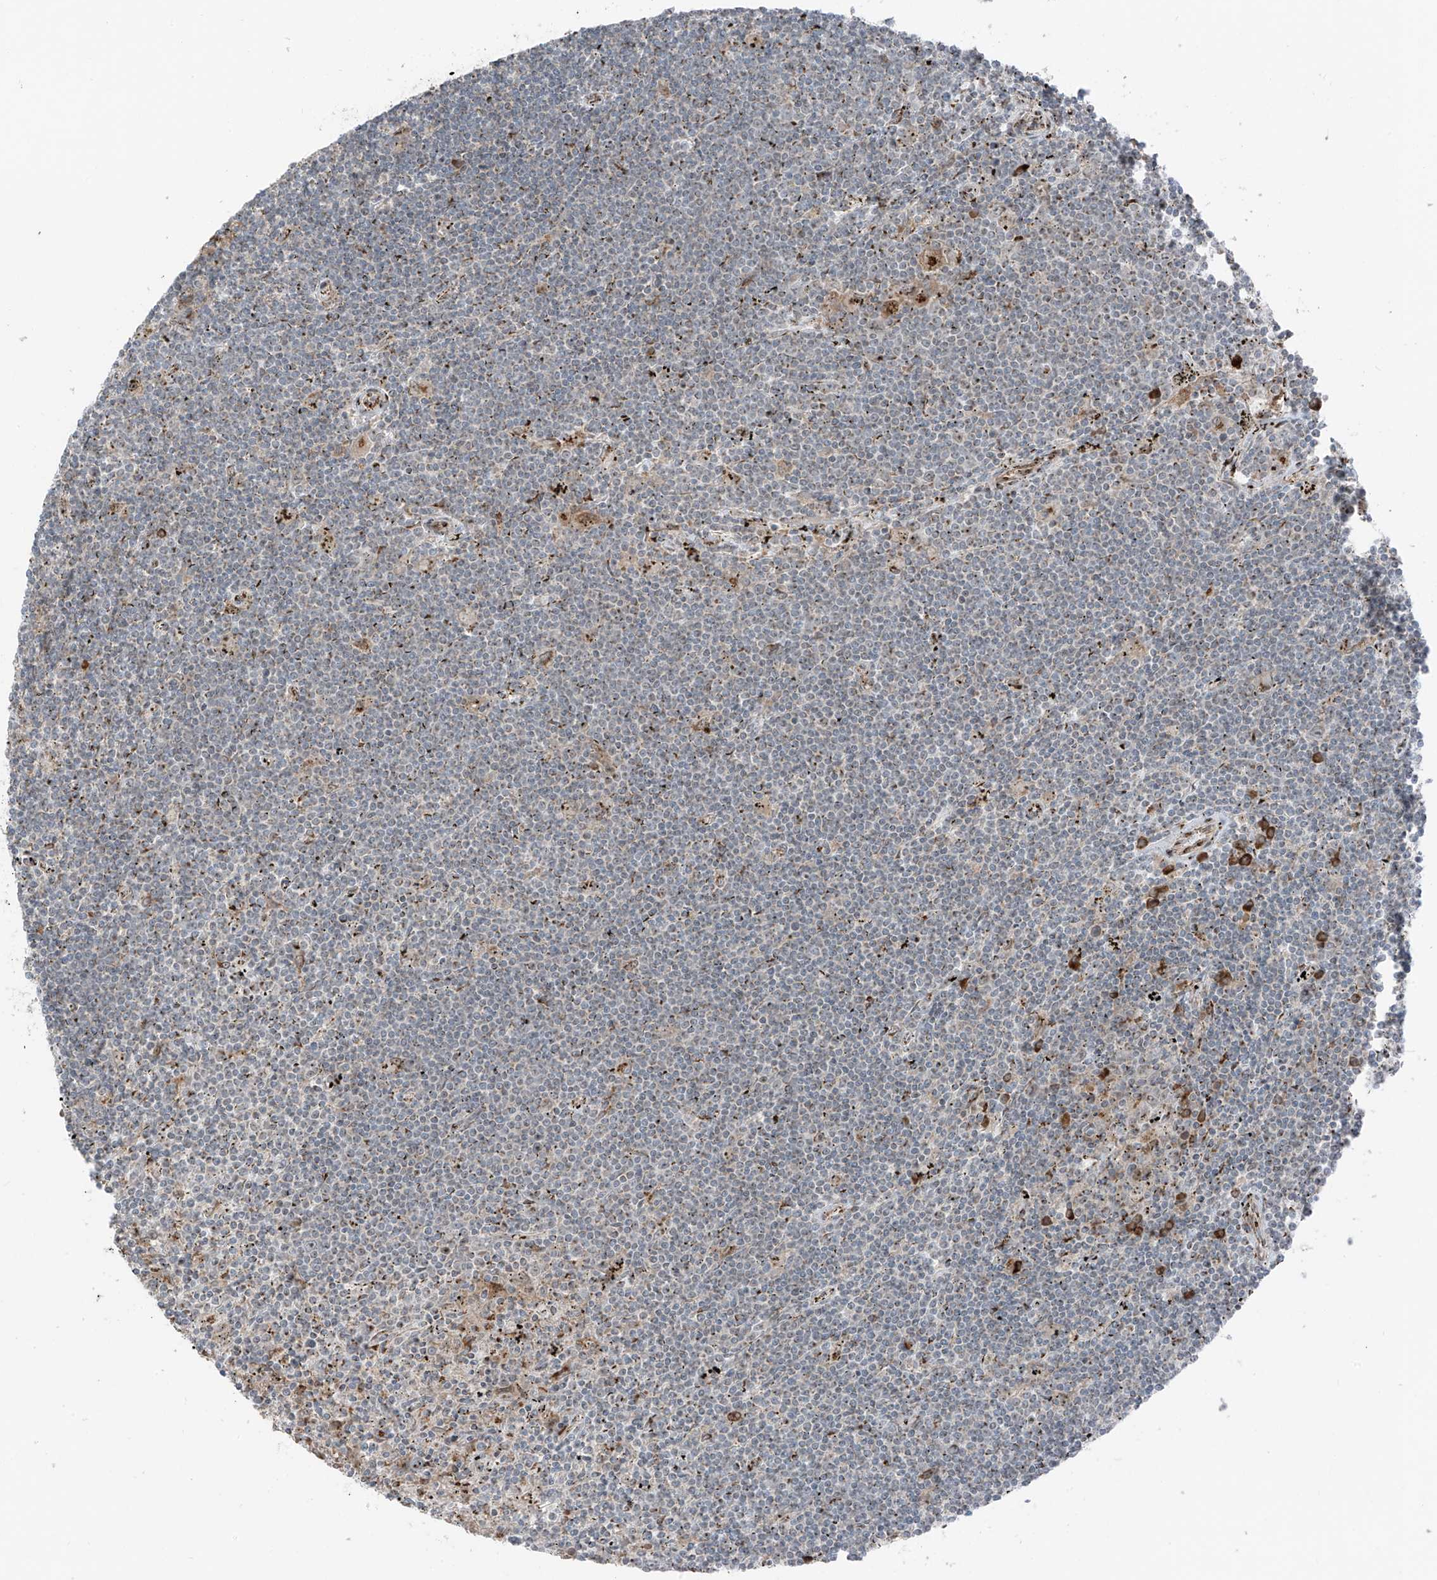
{"staining": {"intensity": "negative", "quantity": "none", "location": "none"}, "tissue": "lymphoma", "cell_type": "Tumor cells", "image_type": "cancer", "snomed": [{"axis": "morphology", "description": "Malignant lymphoma, non-Hodgkin's type, Low grade"}, {"axis": "topography", "description": "Spleen"}], "caption": "An image of low-grade malignant lymphoma, non-Hodgkin's type stained for a protein exhibits no brown staining in tumor cells.", "gene": "ERLEC1", "patient": {"sex": "male", "age": 76}}